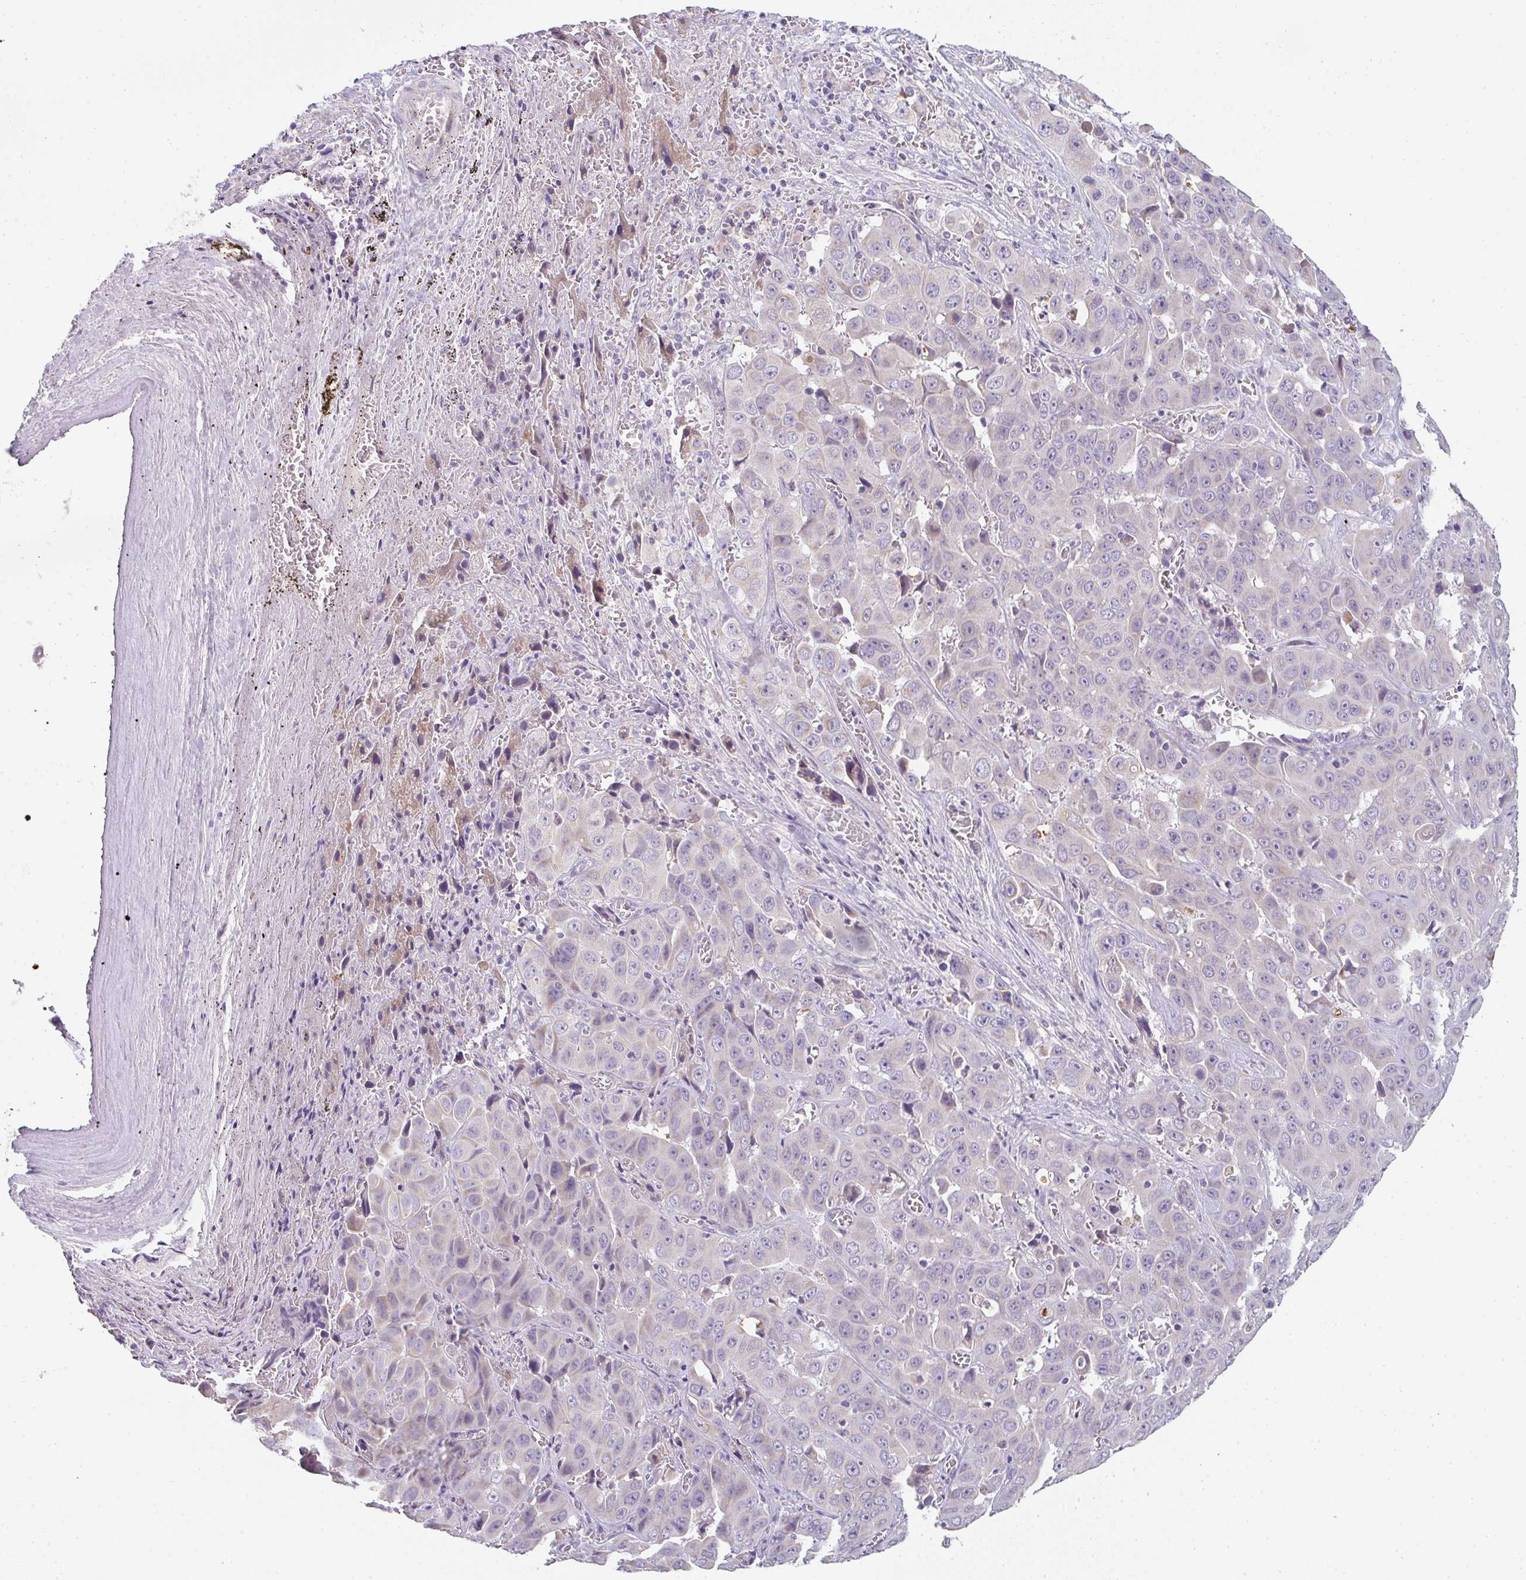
{"staining": {"intensity": "moderate", "quantity": "<25%", "location": "cytoplasmic/membranous"}, "tissue": "liver cancer", "cell_type": "Tumor cells", "image_type": "cancer", "snomed": [{"axis": "morphology", "description": "Cholangiocarcinoma"}, {"axis": "topography", "description": "Liver"}], "caption": "The image exhibits immunohistochemical staining of liver cancer (cholangiocarcinoma). There is moderate cytoplasmic/membranous positivity is identified in about <25% of tumor cells. The staining was performed using DAB (3,3'-diaminobenzidine) to visualize the protein expression in brown, while the nuclei were stained in blue with hematoxylin (Magnification: 20x).", "gene": "CACNA1S", "patient": {"sex": "female", "age": 52}}